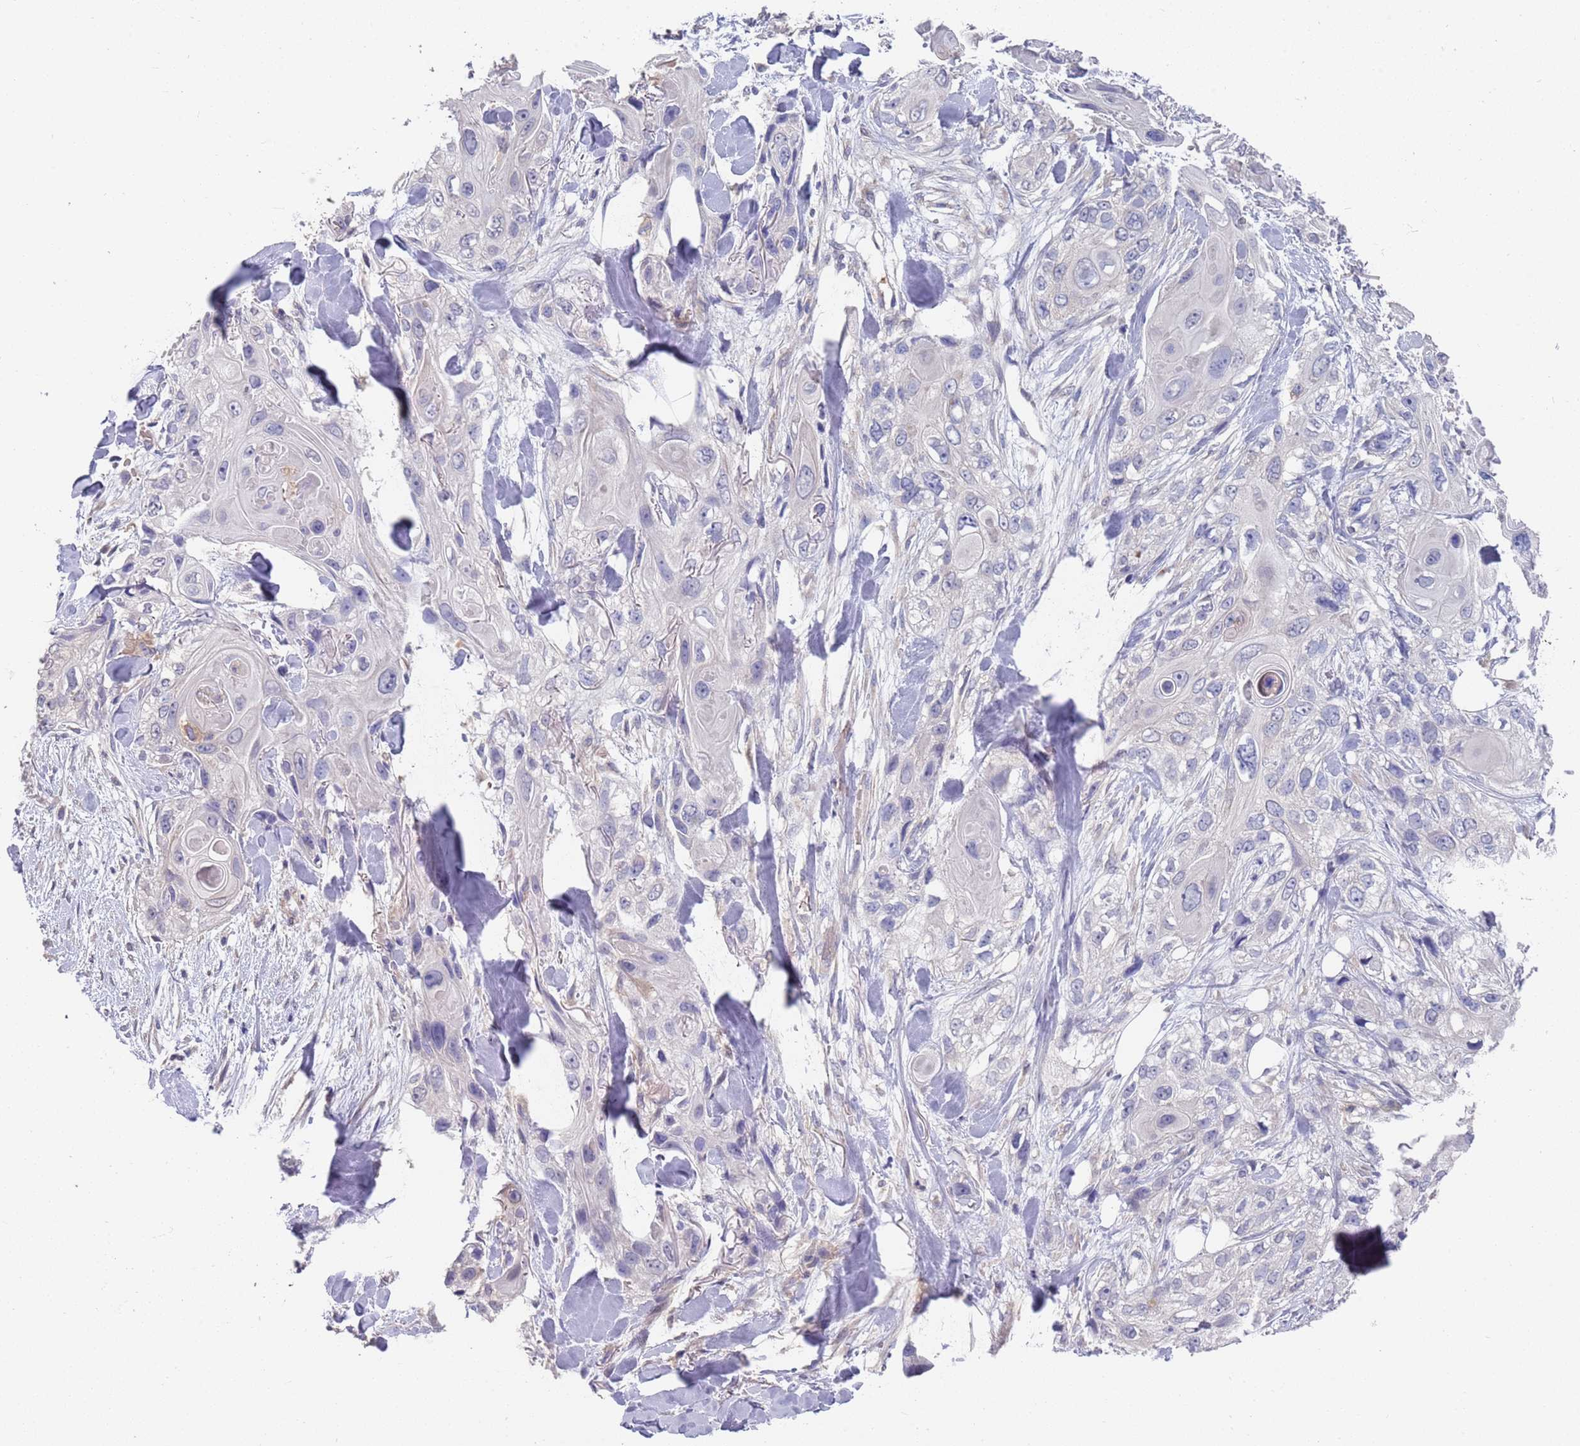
{"staining": {"intensity": "negative", "quantity": "none", "location": "none"}, "tissue": "skin cancer", "cell_type": "Tumor cells", "image_type": "cancer", "snomed": [{"axis": "morphology", "description": "Normal tissue, NOS"}, {"axis": "morphology", "description": "Squamous cell carcinoma, NOS"}, {"axis": "topography", "description": "Skin"}], "caption": "Histopathology image shows no significant protein positivity in tumor cells of skin cancer (squamous cell carcinoma).", "gene": "ANK2", "patient": {"sex": "male", "age": 72}}